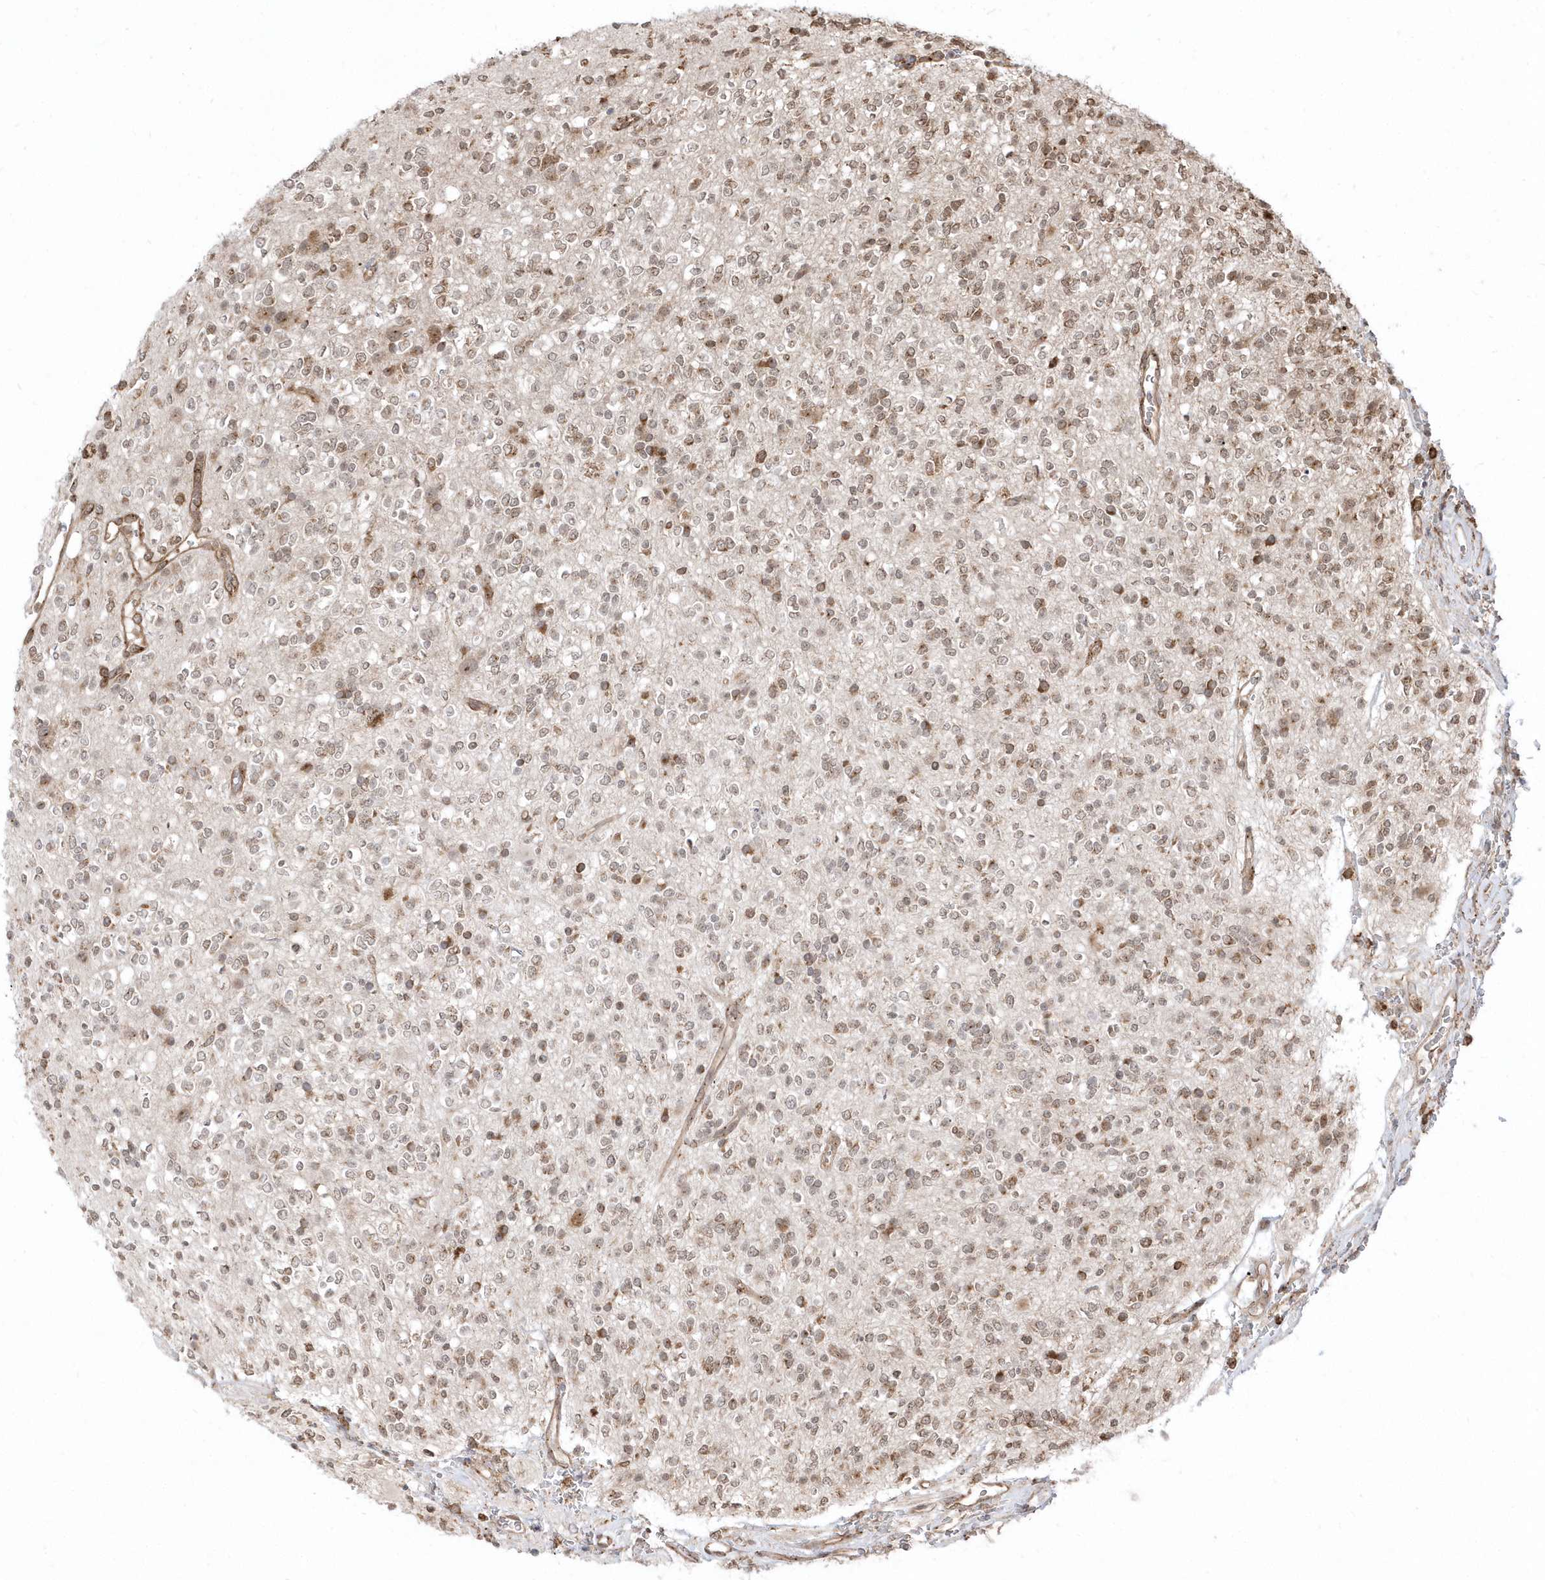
{"staining": {"intensity": "weak", "quantity": "25%-75%", "location": "nuclear"}, "tissue": "glioma", "cell_type": "Tumor cells", "image_type": "cancer", "snomed": [{"axis": "morphology", "description": "Glioma, malignant, High grade"}, {"axis": "topography", "description": "Brain"}], "caption": "Immunohistochemistry of human malignant glioma (high-grade) reveals low levels of weak nuclear expression in approximately 25%-75% of tumor cells.", "gene": "EPC2", "patient": {"sex": "male", "age": 34}}